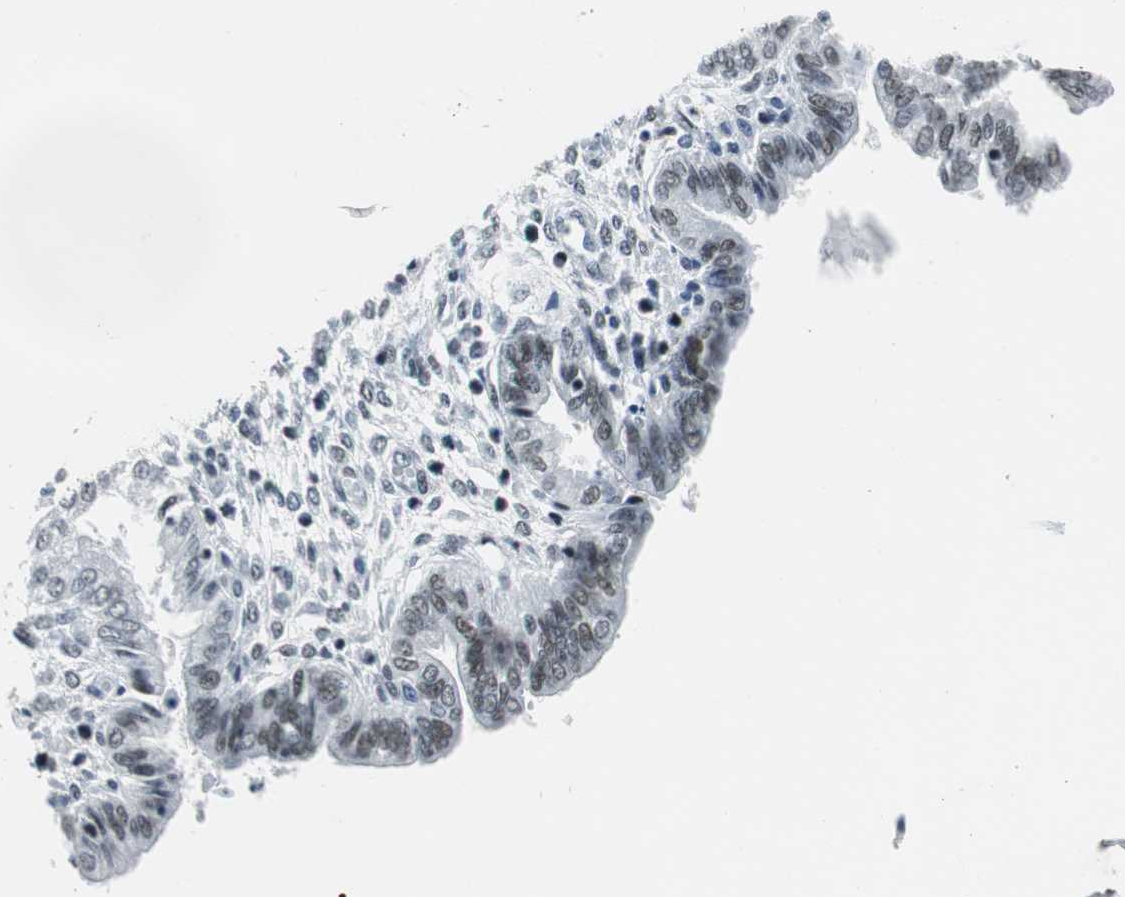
{"staining": {"intensity": "weak", "quantity": "<25%", "location": "nuclear"}, "tissue": "endometrium", "cell_type": "Cells in endometrial stroma", "image_type": "normal", "snomed": [{"axis": "morphology", "description": "Normal tissue, NOS"}, {"axis": "topography", "description": "Endometrium"}], "caption": "A high-resolution photomicrograph shows IHC staining of normal endometrium, which demonstrates no significant staining in cells in endometrial stroma. (Brightfield microscopy of DAB (3,3'-diaminobenzidine) immunohistochemistry at high magnification).", "gene": "HDAC3", "patient": {"sex": "female", "age": 33}}